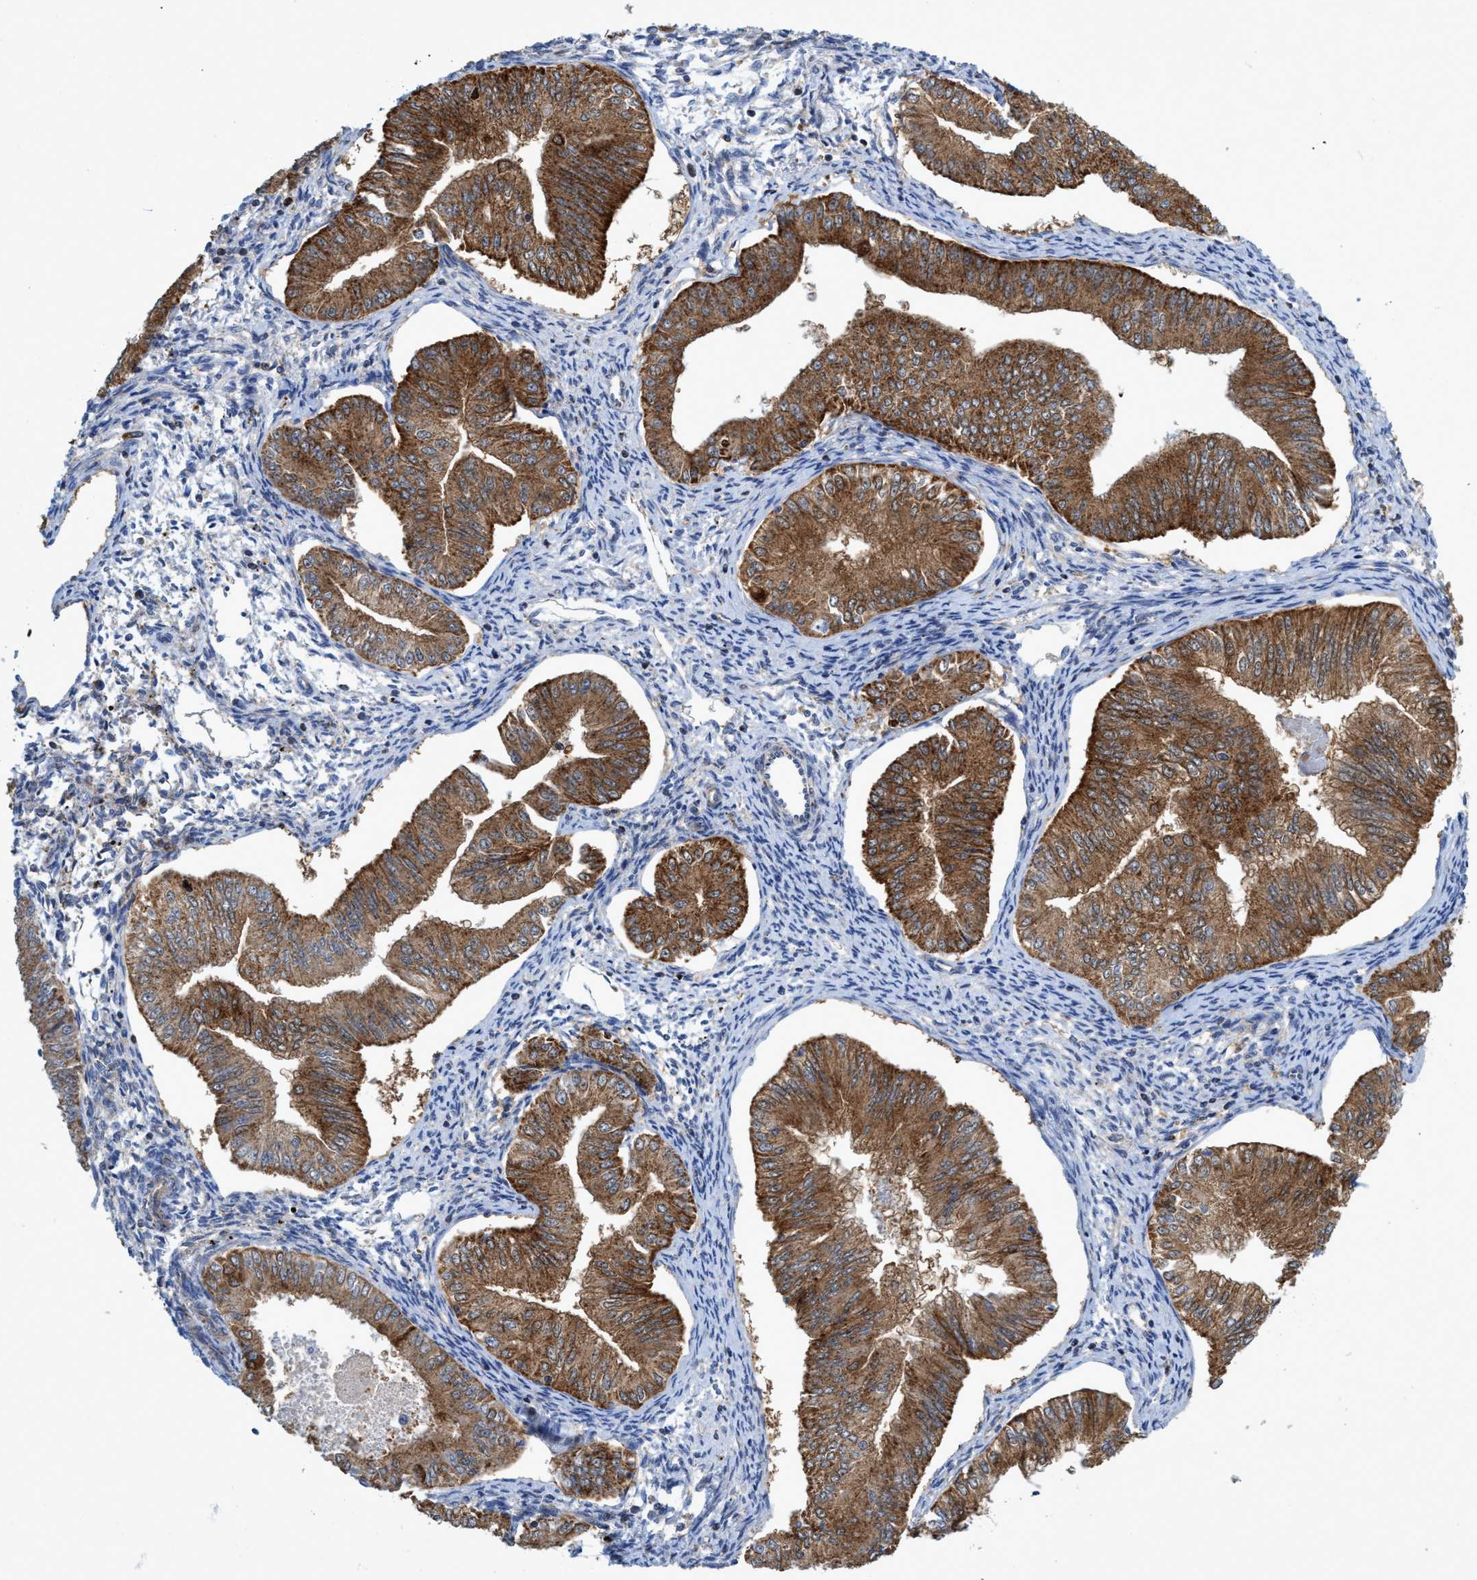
{"staining": {"intensity": "strong", "quantity": ">75%", "location": "cytoplasmic/membranous"}, "tissue": "endometrial cancer", "cell_type": "Tumor cells", "image_type": "cancer", "snomed": [{"axis": "morphology", "description": "Normal tissue, NOS"}, {"axis": "morphology", "description": "Adenocarcinoma, NOS"}, {"axis": "topography", "description": "Endometrium"}], "caption": "Approximately >75% of tumor cells in endometrial cancer (adenocarcinoma) reveal strong cytoplasmic/membranous protein staining as visualized by brown immunohistochemical staining.", "gene": "CRYZ", "patient": {"sex": "female", "age": 53}}